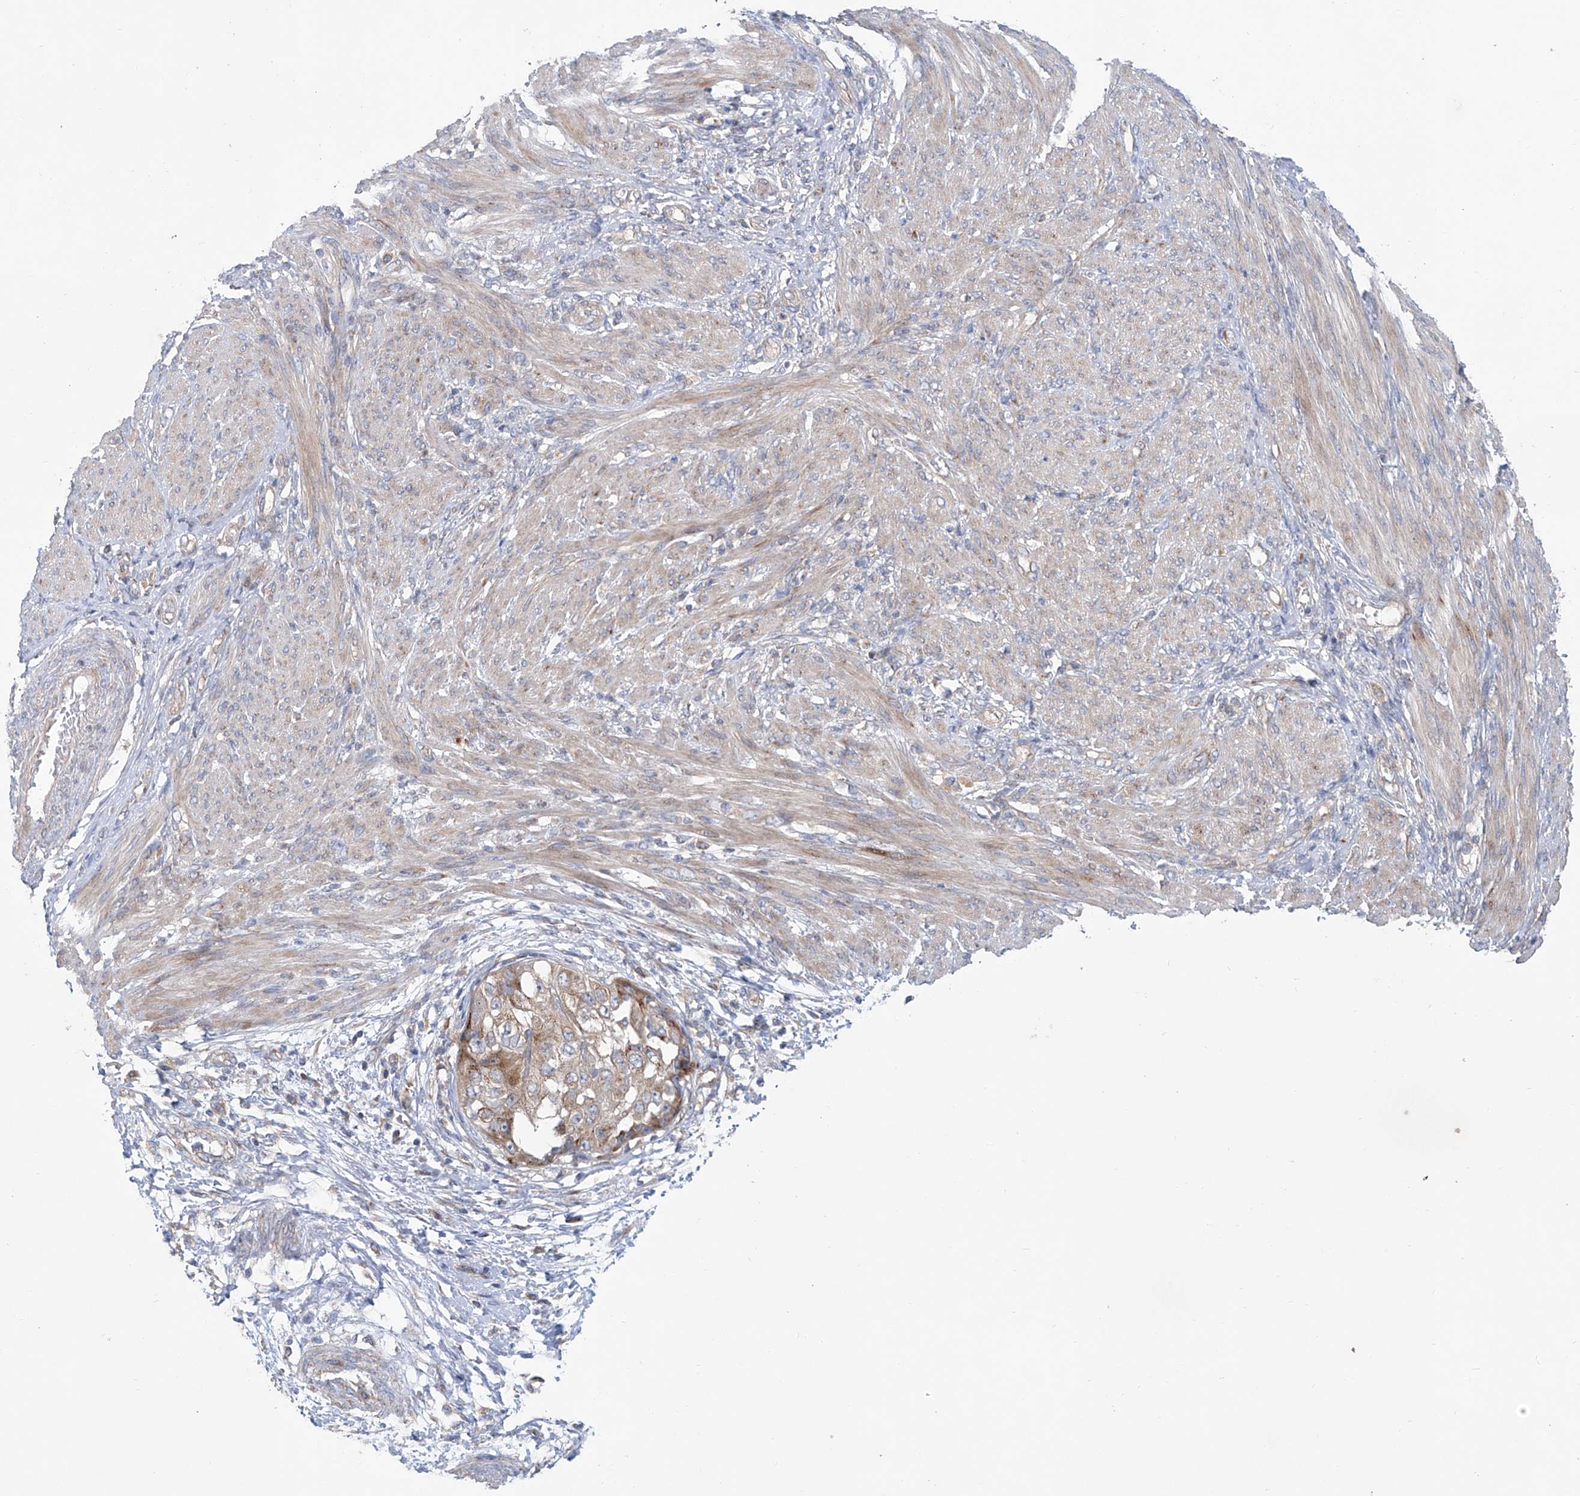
{"staining": {"intensity": "weak", "quantity": ">75%", "location": "cytoplasmic/membranous"}, "tissue": "endometrial cancer", "cell_type": "Tumor cells", "image_type": "cancer", "snomed": [{"axis": "morphology", "description": "Adenocarcinoma, NOS"}, {"axis": "topography", "description": "Endometrium"}], "caption": "A brown stain highlights weak cytoplasmic/membranous staining of a protein in endometrial cancer tumor cells. The staining is performed using DAB brown chromogen to label protein expression. The nuclei are counter-stained blue using hematoxylin.", "gene": "KLC4", "patient": {"sex": "female", "age": 85}}